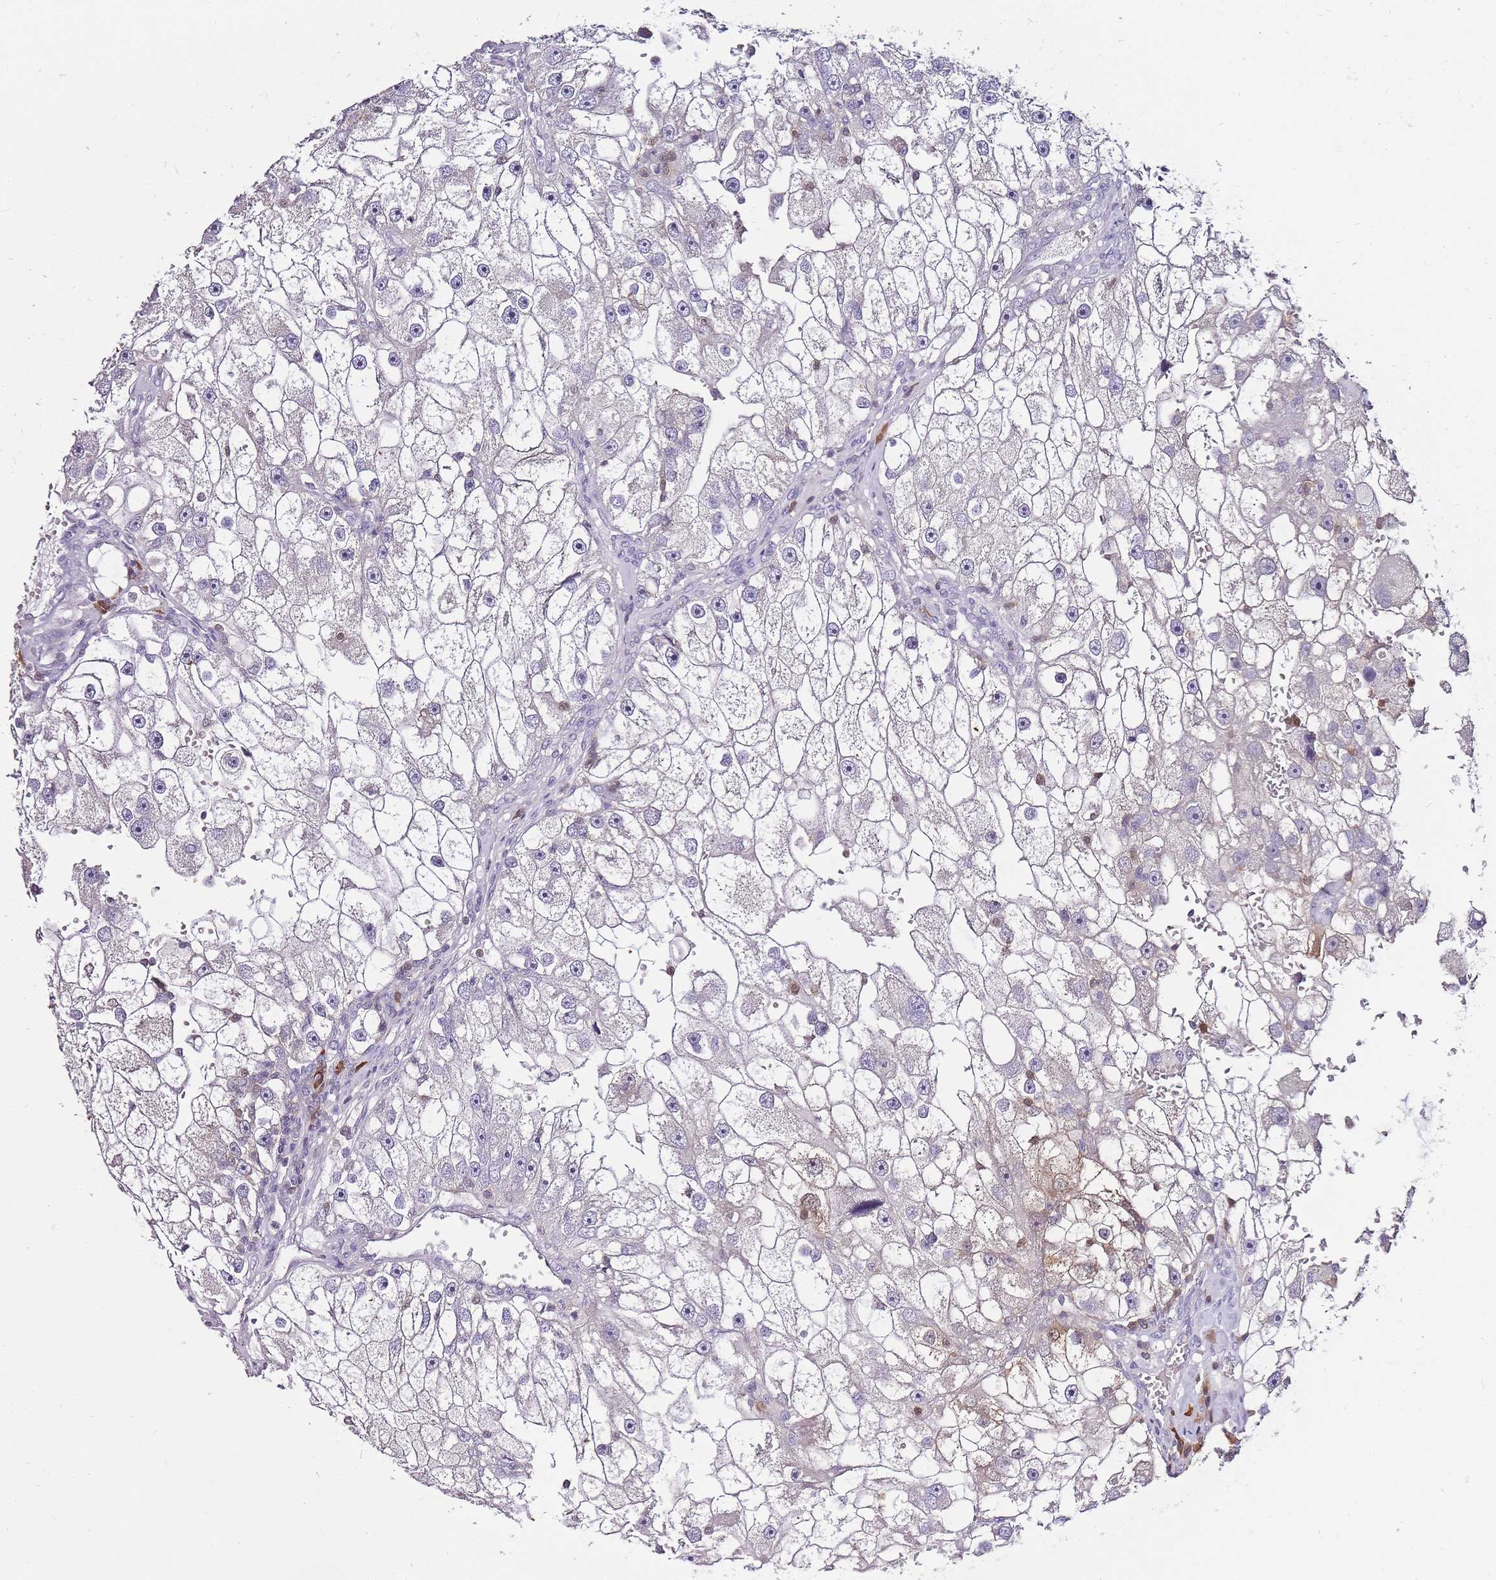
{"staining": {"intensity": "negative", "quantity": "none", "location": "none"}, "tissue": "renal cancer", "cell_type": "Tumor cells", "image_type": "cancer", "snomed": [{"axis": "morphology", "description": "Adenocarcinoma, NOS"}, {"axis": "topography", "description": "Kidney"}], "caption": "Tumor cells show no significant protein expression in renal cancer (adenocarcinoma).", "gene": "ZBP1", "patient": {"sex": "male", "age": 63}}